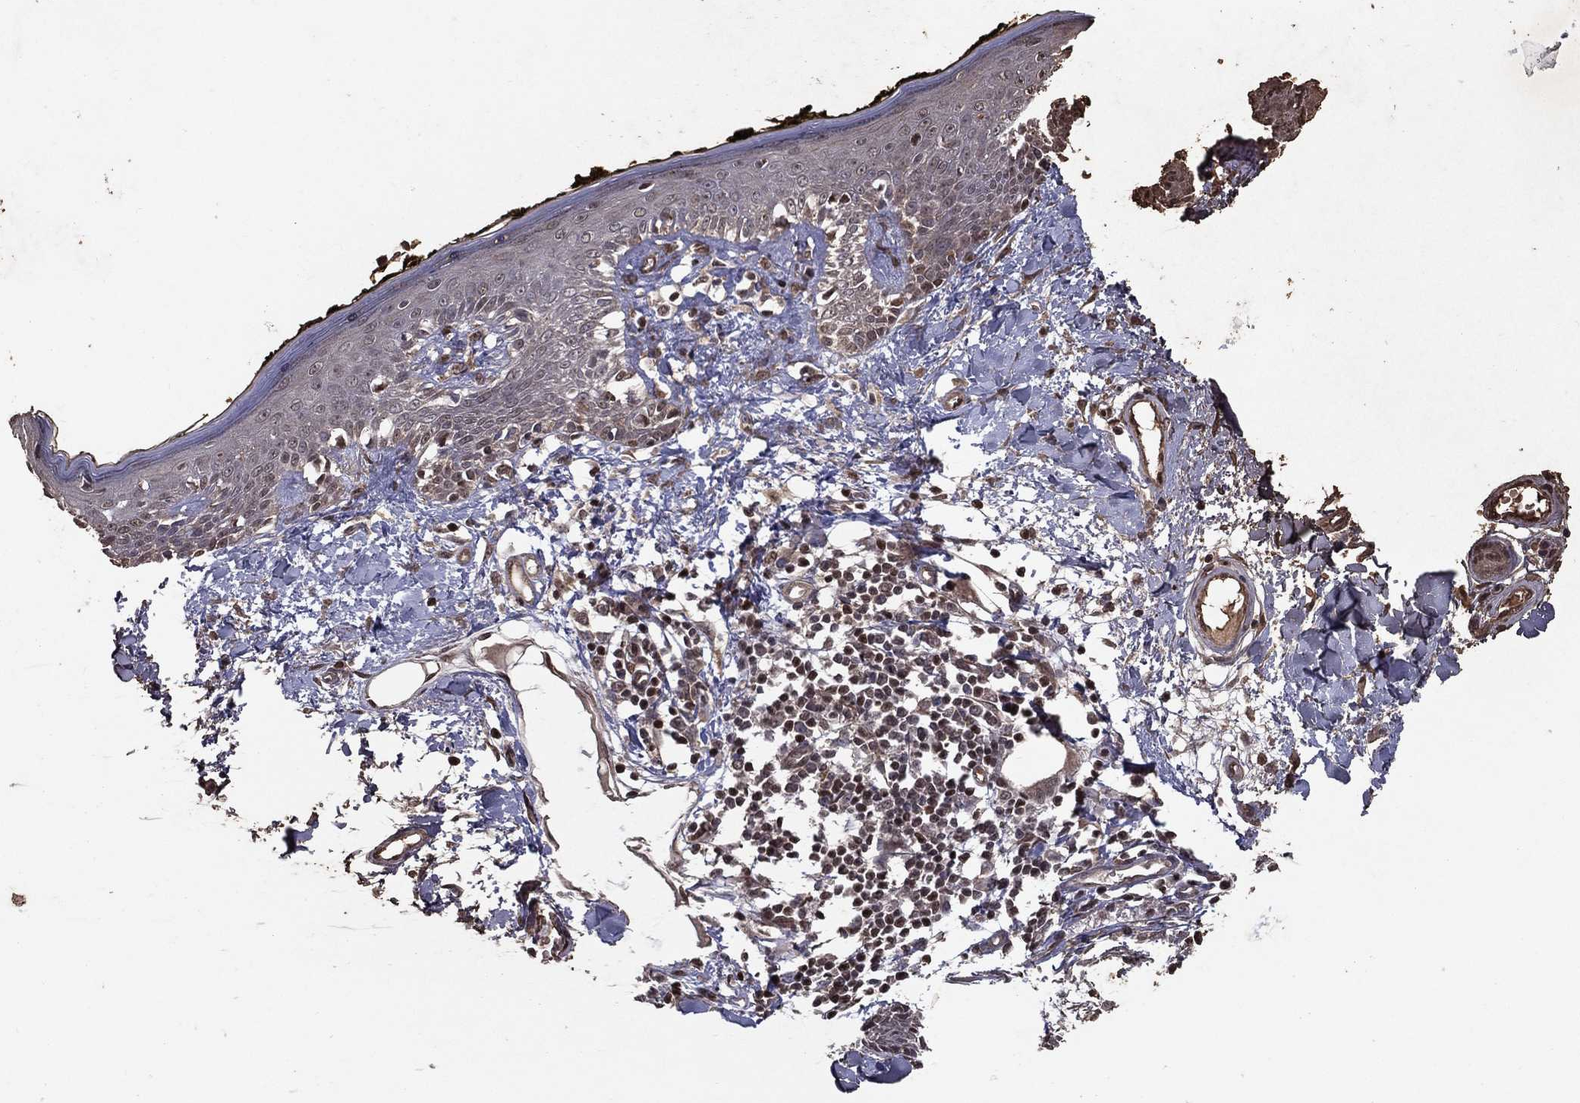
{"staining": {"intensity": "strong", "quantity": ">75%", "location": "cytoplasmic/membranous"}, "tissue": "skin", "cell_type": "Fibroblasts", "image_type": "normal", "snomed": [{"axis": "morphology", "description": "Normal tissue, NOS"}, {"axis": "topography", "description": "Skin"}], "caption": "Immunohistochemistry (IHC) staining of benign skin, which displays high levels of strong cytoplasmic/membranous staining in about >75% of fibroblasts indicating strong cytoplasmic/membranous protein positivity. The staining was performed using DAB (3,3'-diaminobenzidine) (brown) for protein detection and nuclei were counterstained in hematoxylin (blue).", "gene": "CERS2", "patient": {"sex": "male", "age": 76}}